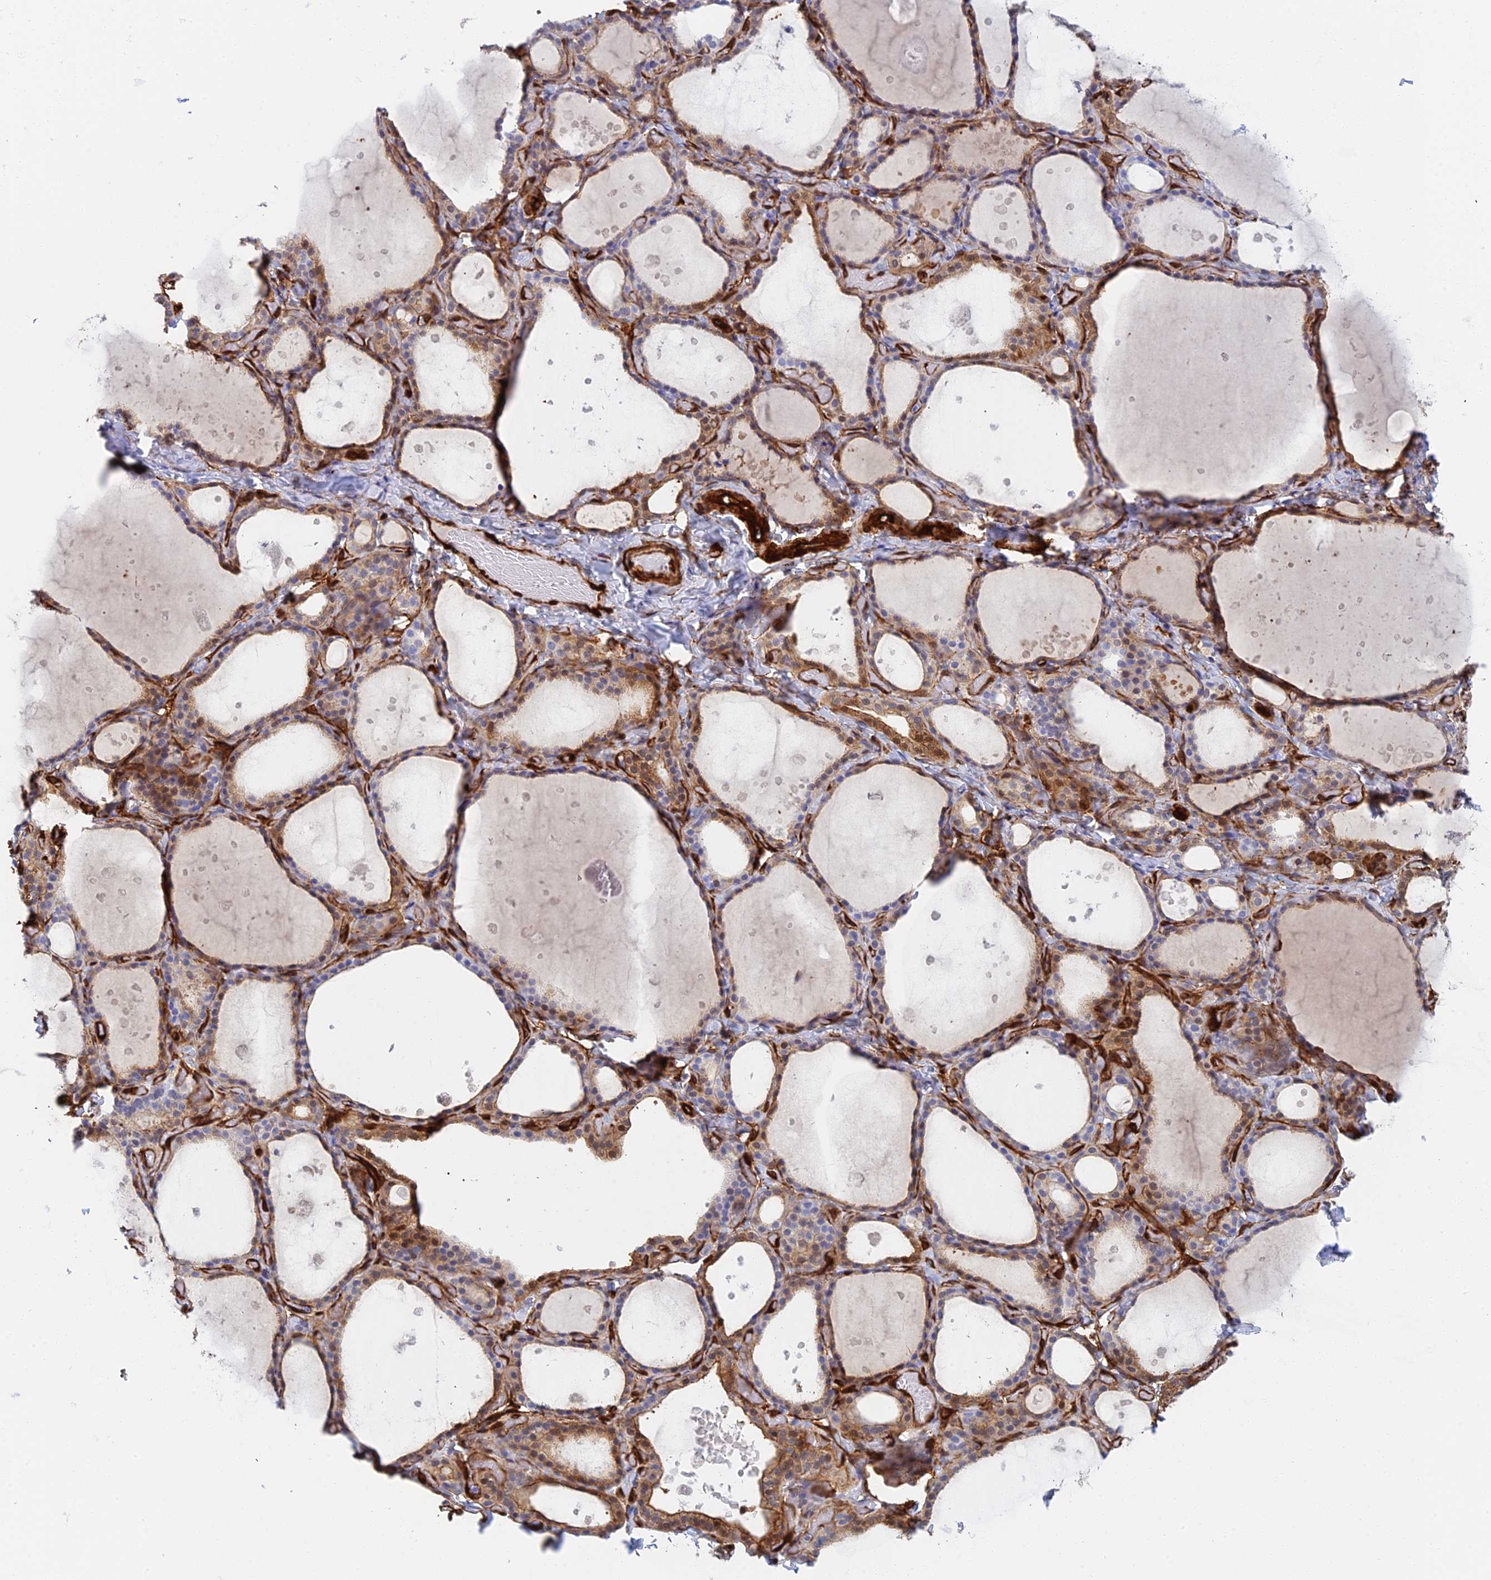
{"staining": {"intensity": "moderate", "quantity": "<25%", "location": "cytoplasmic/membranous,nuclear"}, "tissue": "thyroid gland", "cell_type": "Glandular cells", "image_type": "normal", "snomed": [{"axis": "morphology", "description": "Normal tissue, NOS"}, {"axis": "topography", "description": "Thyroid gland"}], "caption": "Immunohistochemistry photomicrograph of benign human thyroid gland stained for a protein (brown), which demonstrates low levels of moderate cytoplasmic/membranous,nuclear expression in about <25% of glandular cells.", "gene": "CRIP2", "patient": {"sex": "female", "age": 44}}